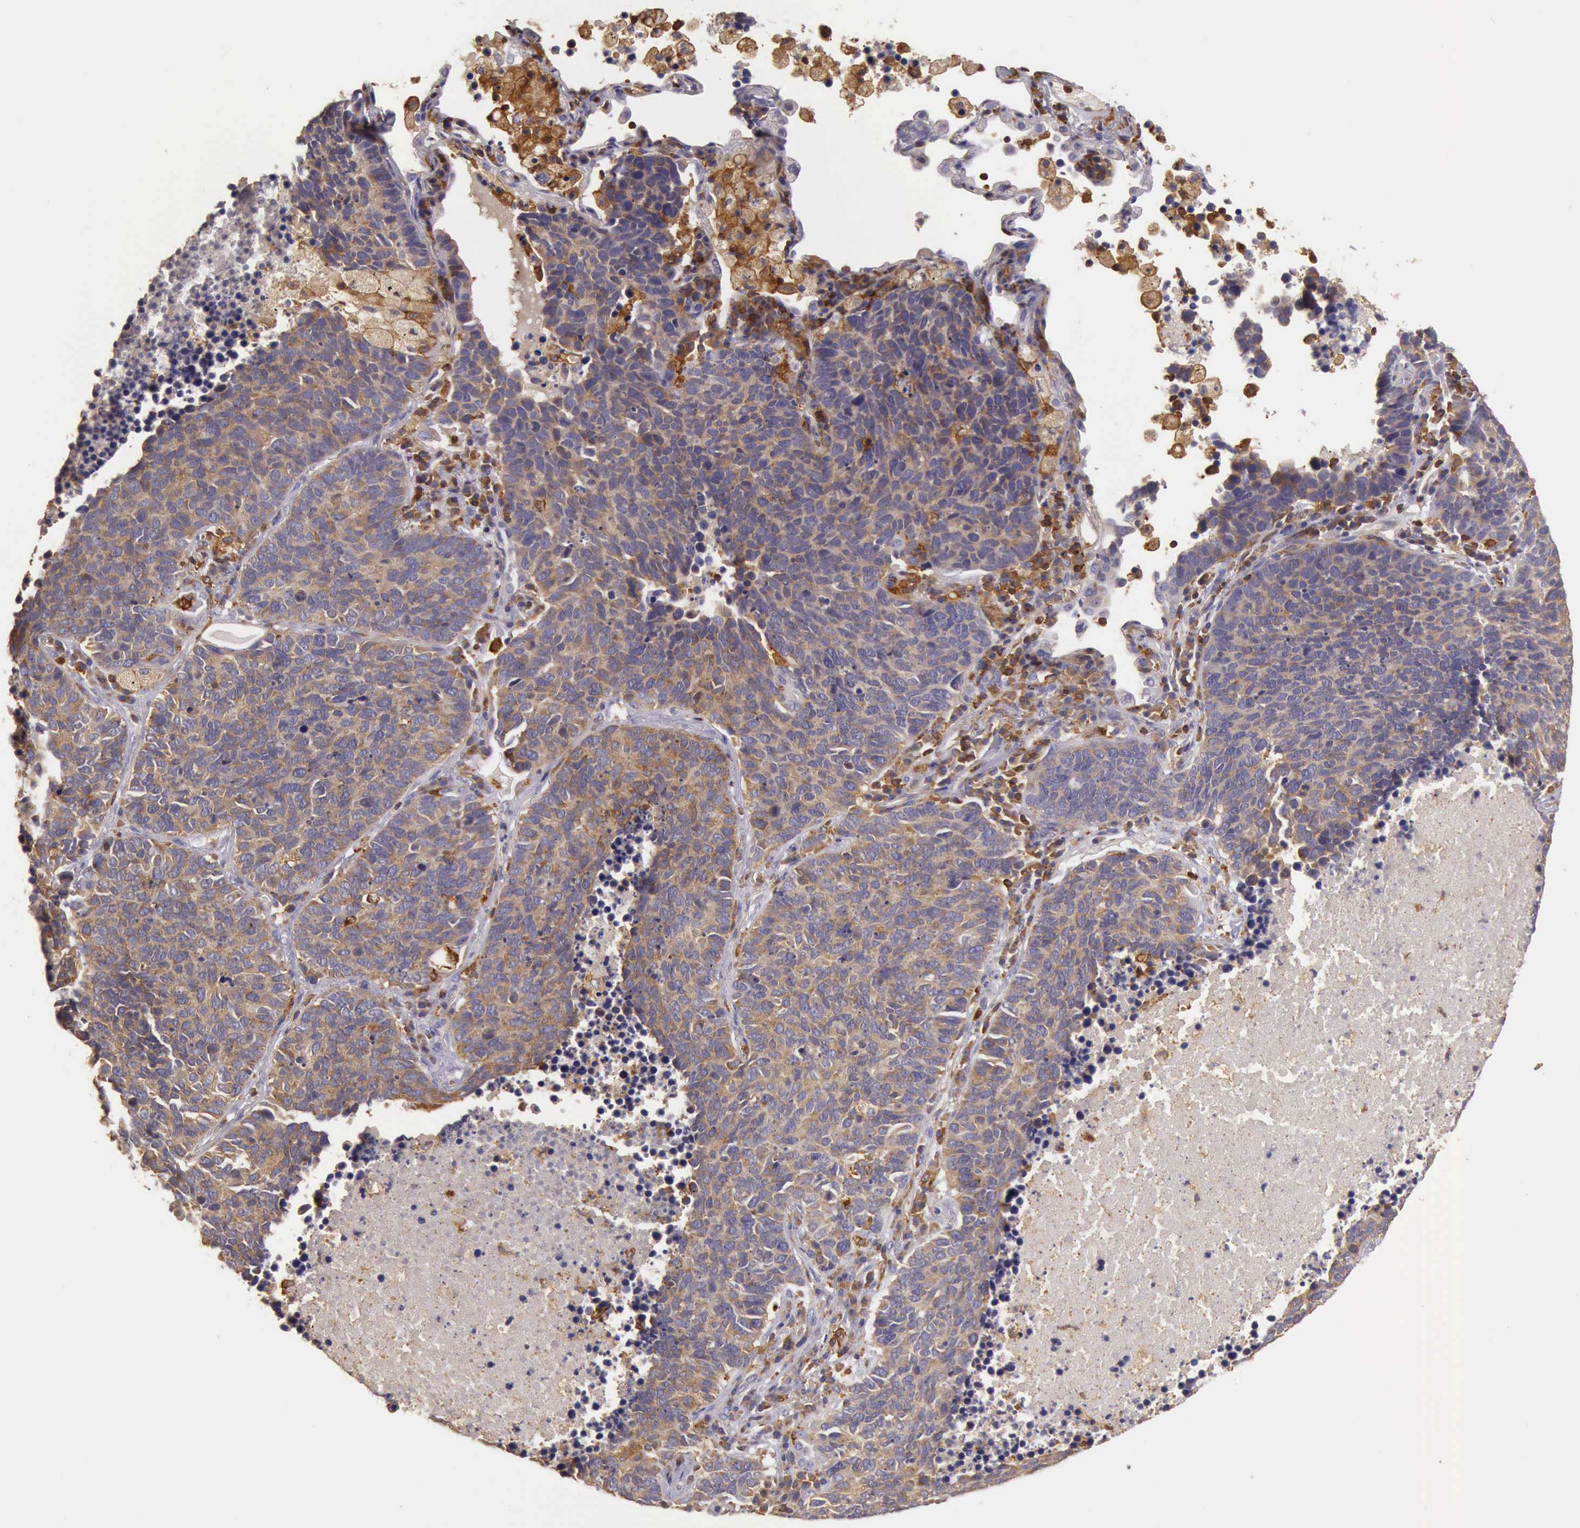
{"staining": {"intensity": "moderate", "quantity": ">75%", "location": "cytoplasmic/membranous"}, "tissue": "lung cancer", "cell_type": "Tumor cells", "image_type": "cancer", "snomed": [{"axis": "morphology", "description": "Neoplasm, malignant, NOS"}, {"axis": "topography", "description": "Lung"}], "caption": "This is an image of IHC staining of lung neoplasm (malignant), which shows moderate positivity in the cytoplasmic/membranous of tumor cells.", "gene": "ARHGAP4", "patient": {"sex": "female", "age": 75}}